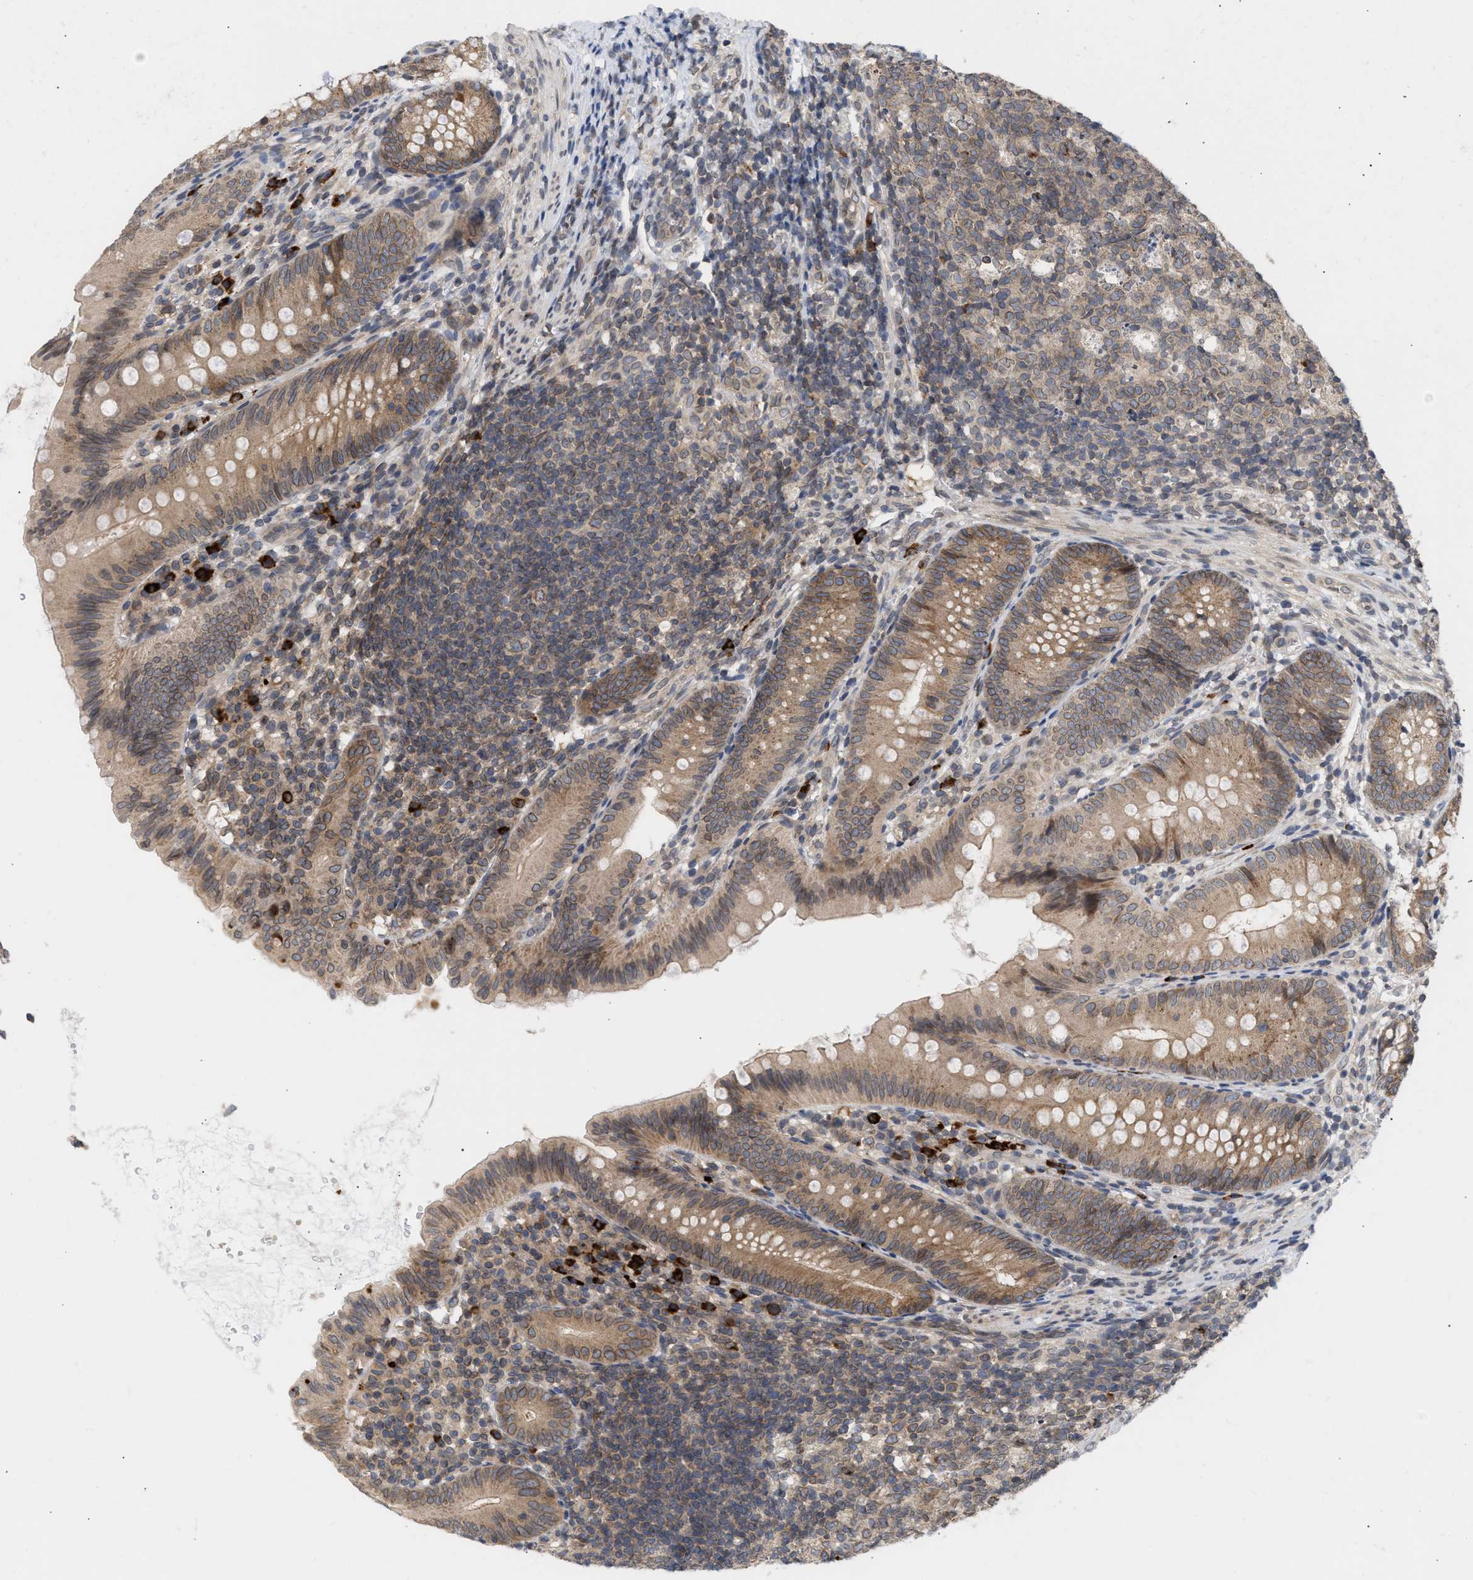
{"staining": {"intensity": "moderate", "quantity": ">75%", "location": "cytoplasmic/membranous,nuclear"}, "tissue": "appendix", "cell_type": "Glandular cells", "image_type": "normal", "snomed": [{"axis": "morphology", "description": "Normal tissue, NOS"}, {"axis": "topography", "description": "Appendix"}], "caption": "DAB immunohistochemical staining of normal appendix exhibits moderate cytoplasmic/membranous,nuclear protein staining in about >75% of glandular cells. The staining is performed using DAB brown chromogen to label protein expression. The nuclei are counter-stained blue using hematoxylin.", "gene": "NUP62", "patient": {"sex": "male", "age": 1}}